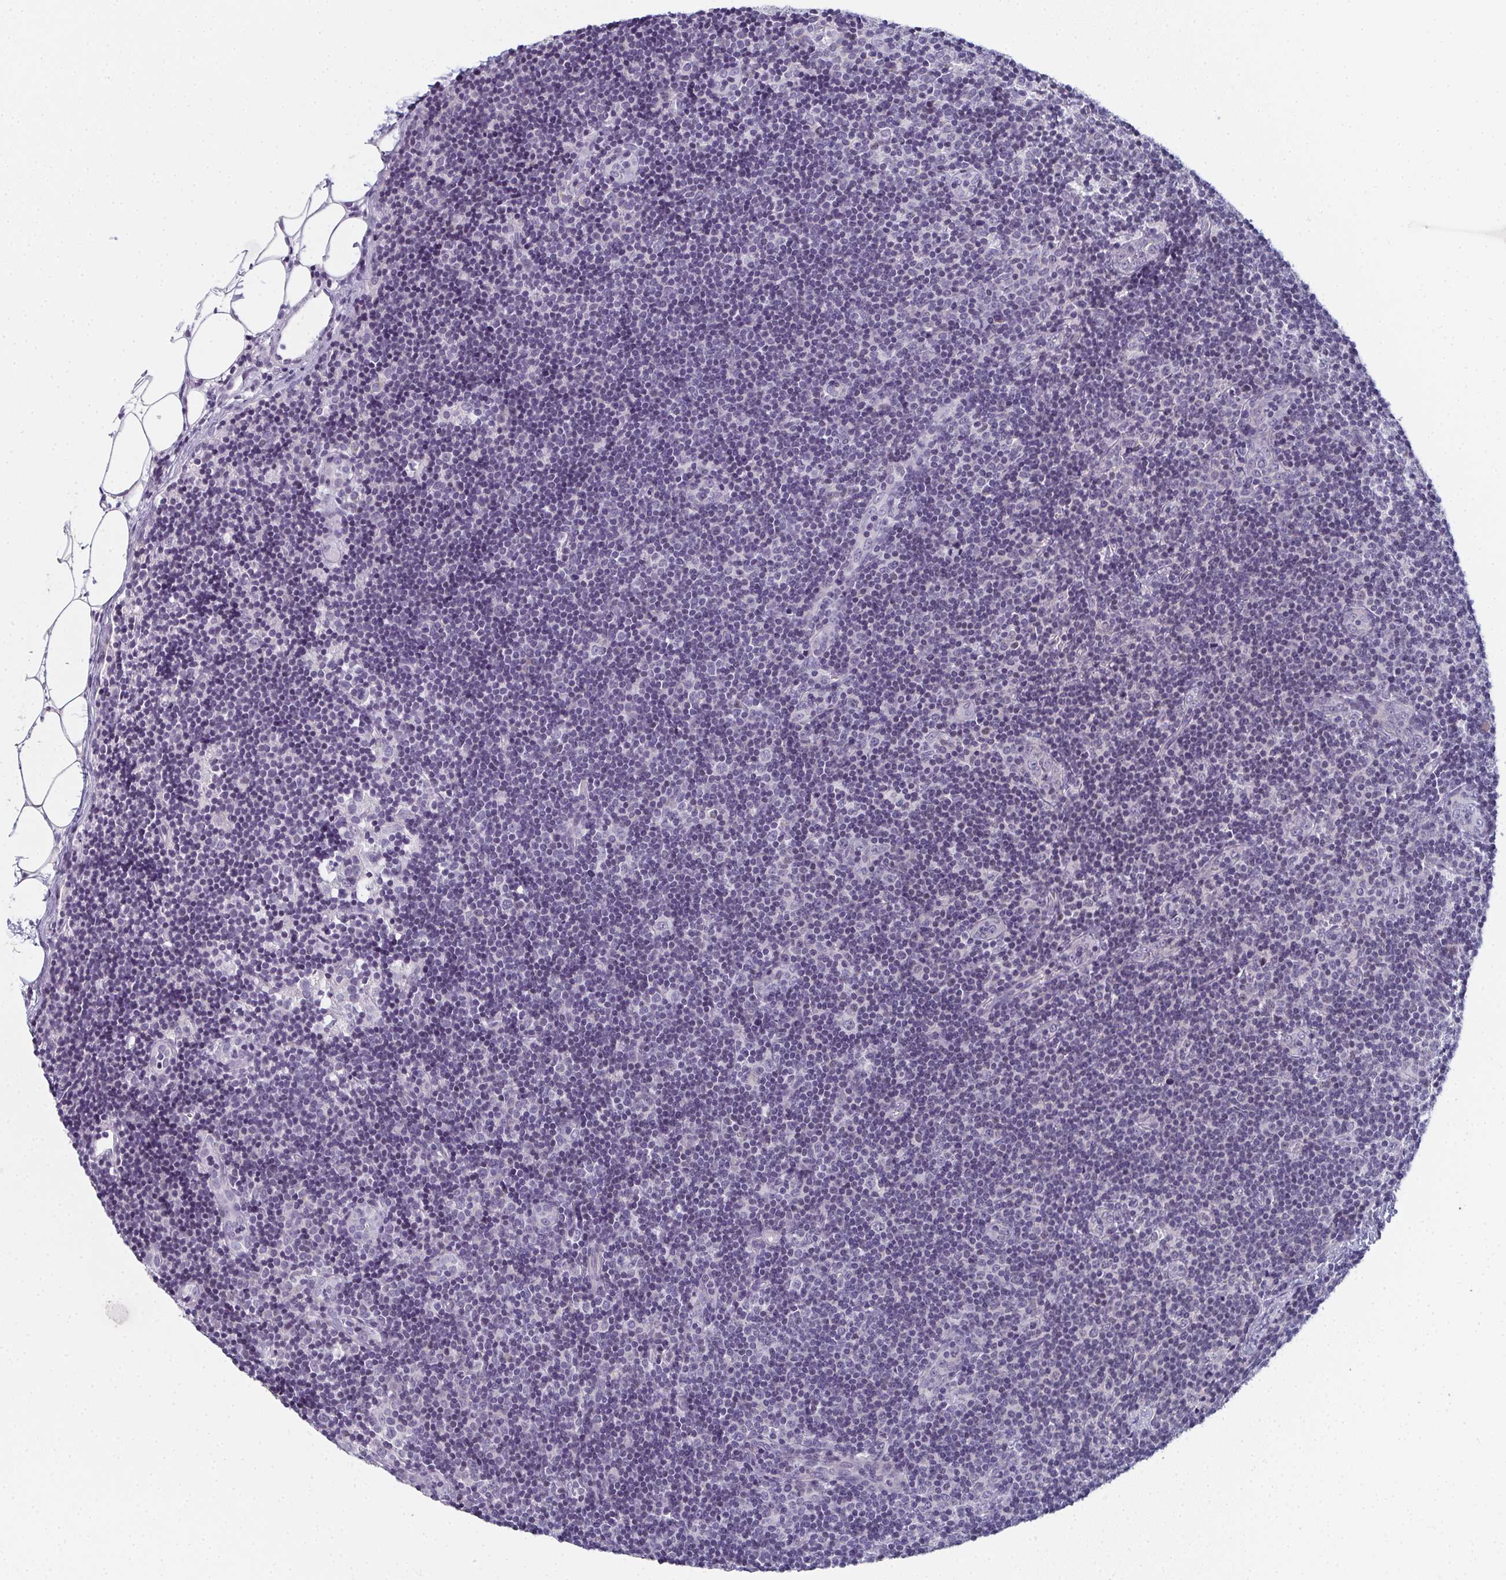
{"staining": {"intensity": "negative", "quantity": "none", "location": "none"}, "tissue": "lymph node", "cell_type": "Germinal center cells", "image_type": "normal", "snomed": [{"axis": "morphology", "description": "Normal tissue, NOS"}, {"axis": "topography", "description": "Lymph node"}], "caption": "Immunohistochemistry photomicrograph of unremarkable lymph node: lymph node stained with DAB (3,3'-diaminobenzidine) shows no significant protein staining in germinal center cells. (DAB IHC with hematoxylin counter stain).", "gene": "PYCR3", "patient": {"sex": "female", "age": 41}}